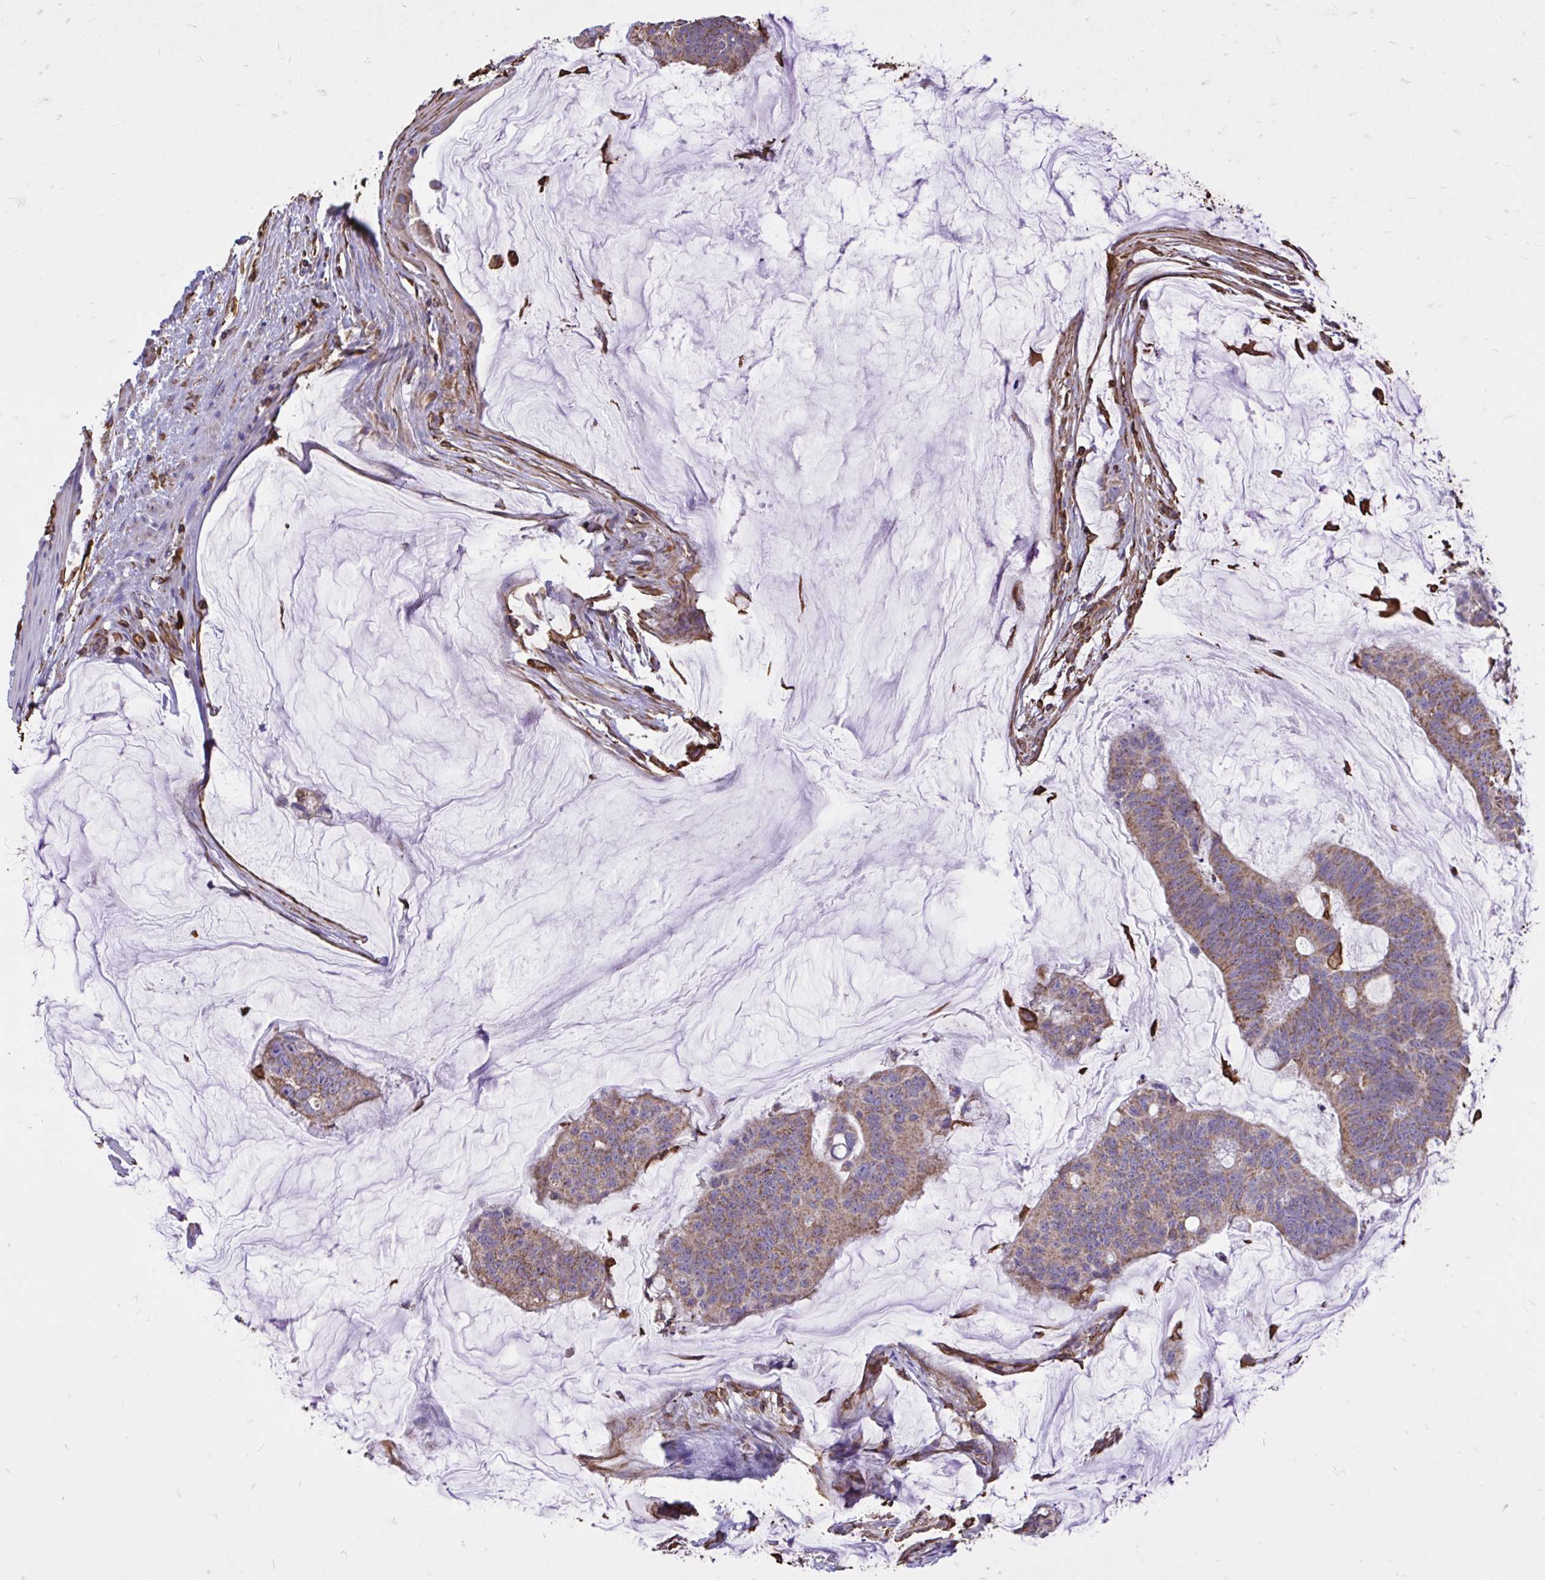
{"staining": {"intensity": "moderate", "quantity": ">75%", "location": "cytoplasmic/membranous"}, "tissue": "colorectal cancer", "cell_type": "Tumor cells", "image_type": "cancer", "snomed": [{"axis": "morphology", "description": "Adenocarcinoma, NOS"}, {"axis": "topography", "description": "Colon"}], "caption": "Immunohistochemistry histopathology image of neoplastic tissue: colorectal cancer (adenocarcinoma) stained using IHC displays medium levels of moderate protein expression localized specifically in the cytoplasmic/membranous of tumor cells, appearing as a cytoplasmic/membranous brown color.", "gene": "RNF103", "patient": {"sex": "male", "age": 62}}